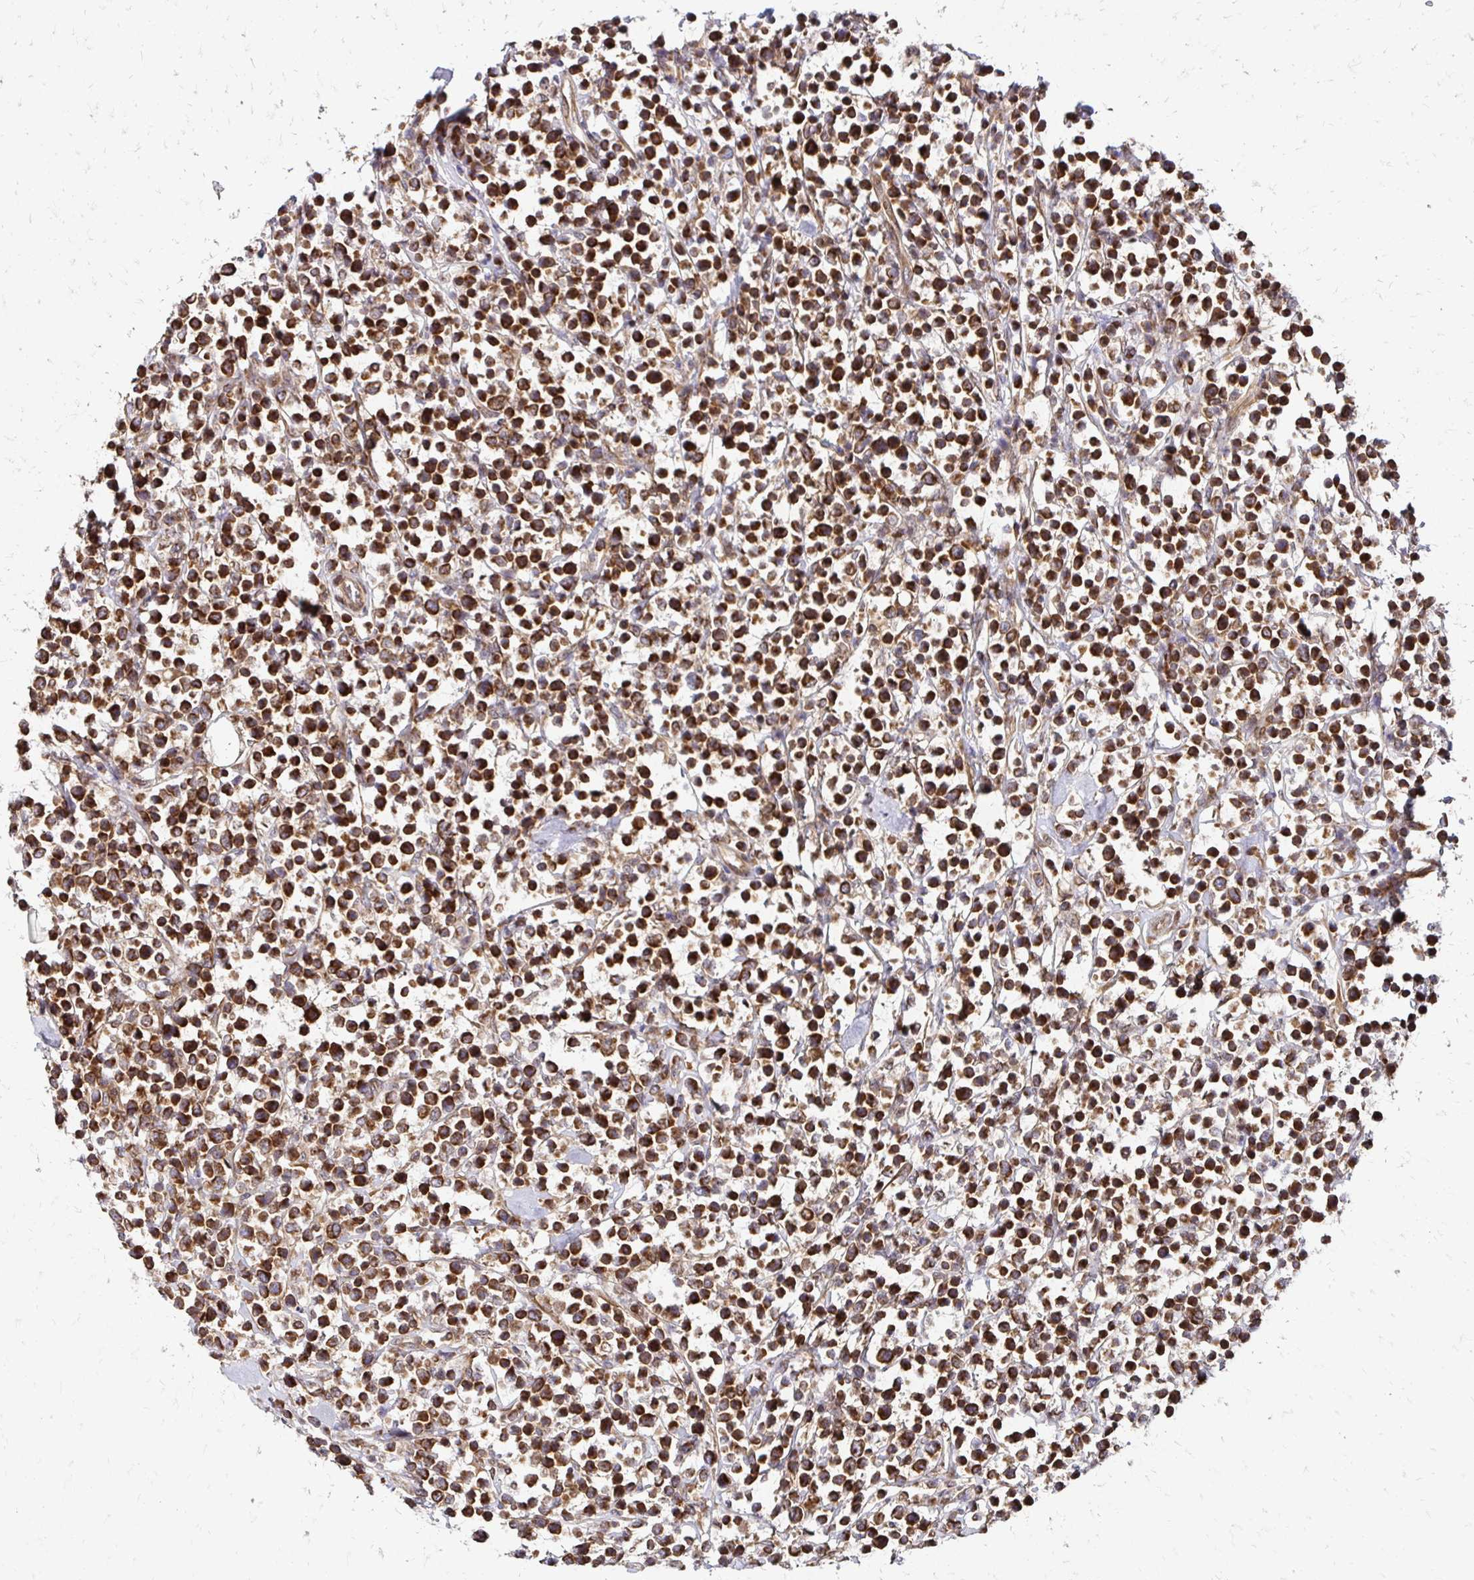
{"staining": {"intensity": "strong", "quantity": ">75%", "location": "cytoplasmic/membranous"}, "tissue": "lymphoma", "cell_type": "Tumor cells", "image_type": "cancer", "snomed": [{"axis": "morphology", "description": "Malignant lymphoma, non-Hodgkin's type, High grade"}, {"axis": "topography", "description": "Soft tissue"}], "caption": "The photomicrograph displays a brown stain indicating the presence of a protein in the cytoplasmic/membranous of tumor cells in high-grade malignant lymphoma, non-Hodgkin's type.", "gene": "ZW10", "patient": {"sex": "female", "age": 56}}